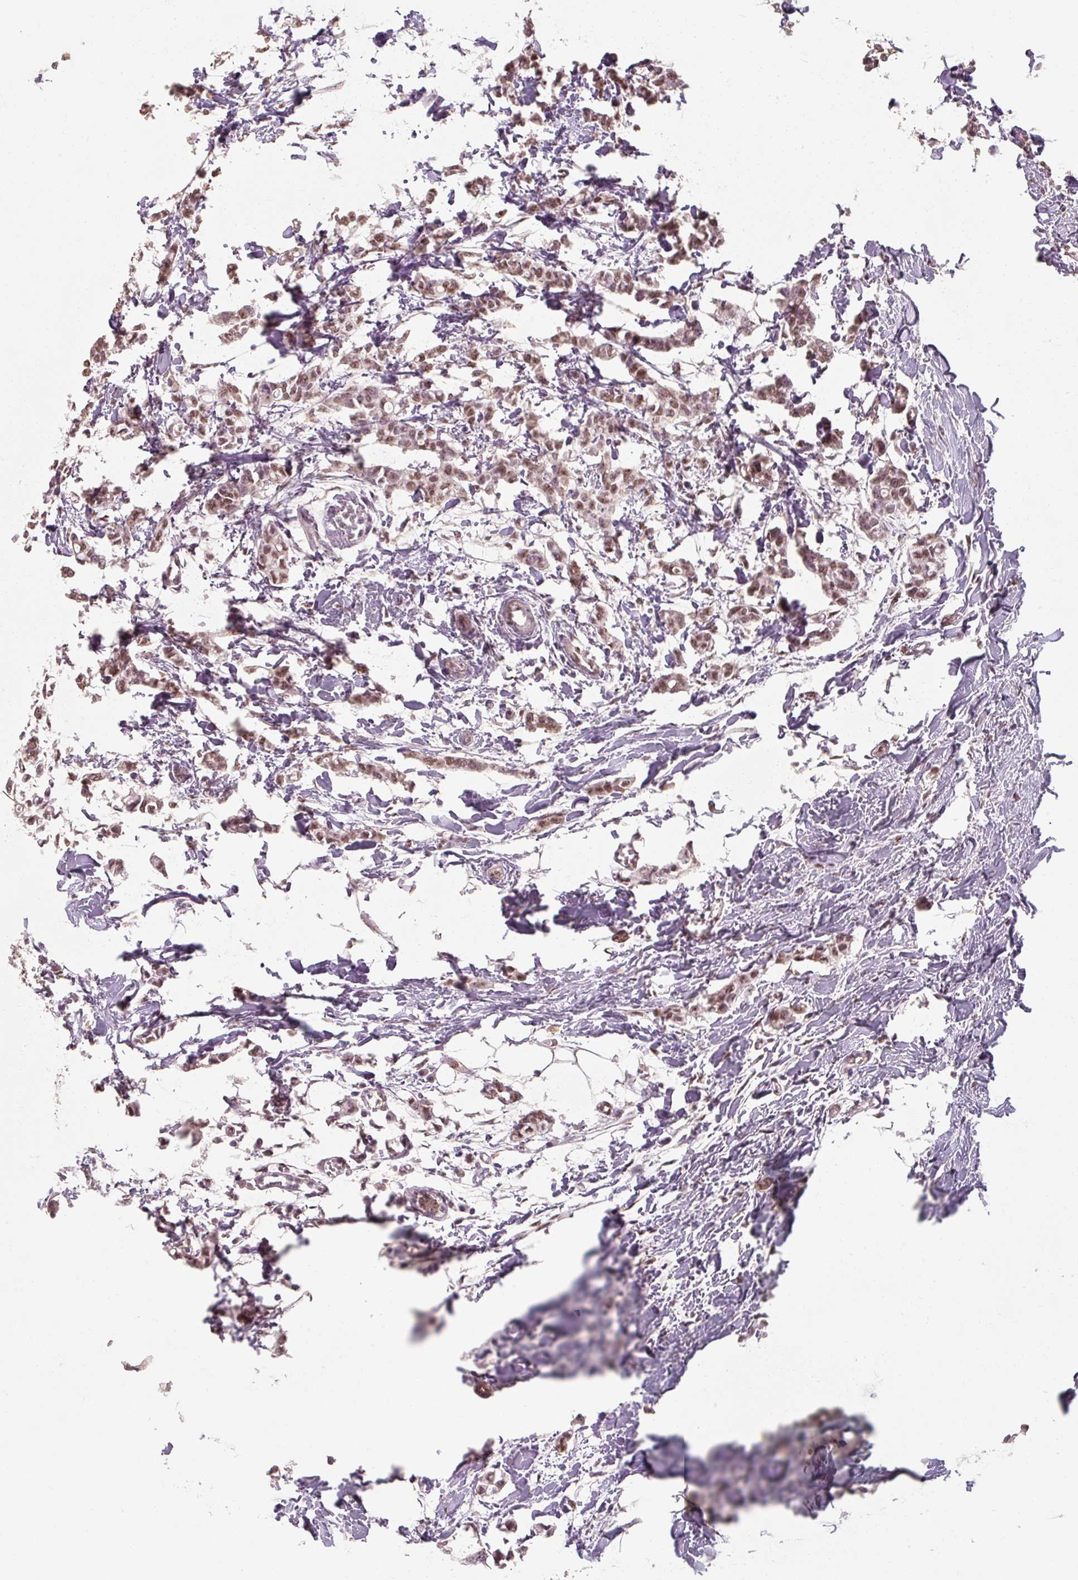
{"staining": {"intensity": "moderate", "quantity": ">75%", "location": "nuclear"}, "tissue": "breast cancer", "cell_type": "Tumor cells", "image_type": "cancer", "snomed": [{"axis": "morphology", "description": "Duct carcinoma"}, {"axis": "topography", "description": "Breast"}], "caption": "Human breast cancer stained for a protein (brown) demonstrates moderate nuclear positive staining in approximately >75% of tumor cells.", "gene": "ZFTRAF1", "patient": {"sex": "female", "age": 41}}